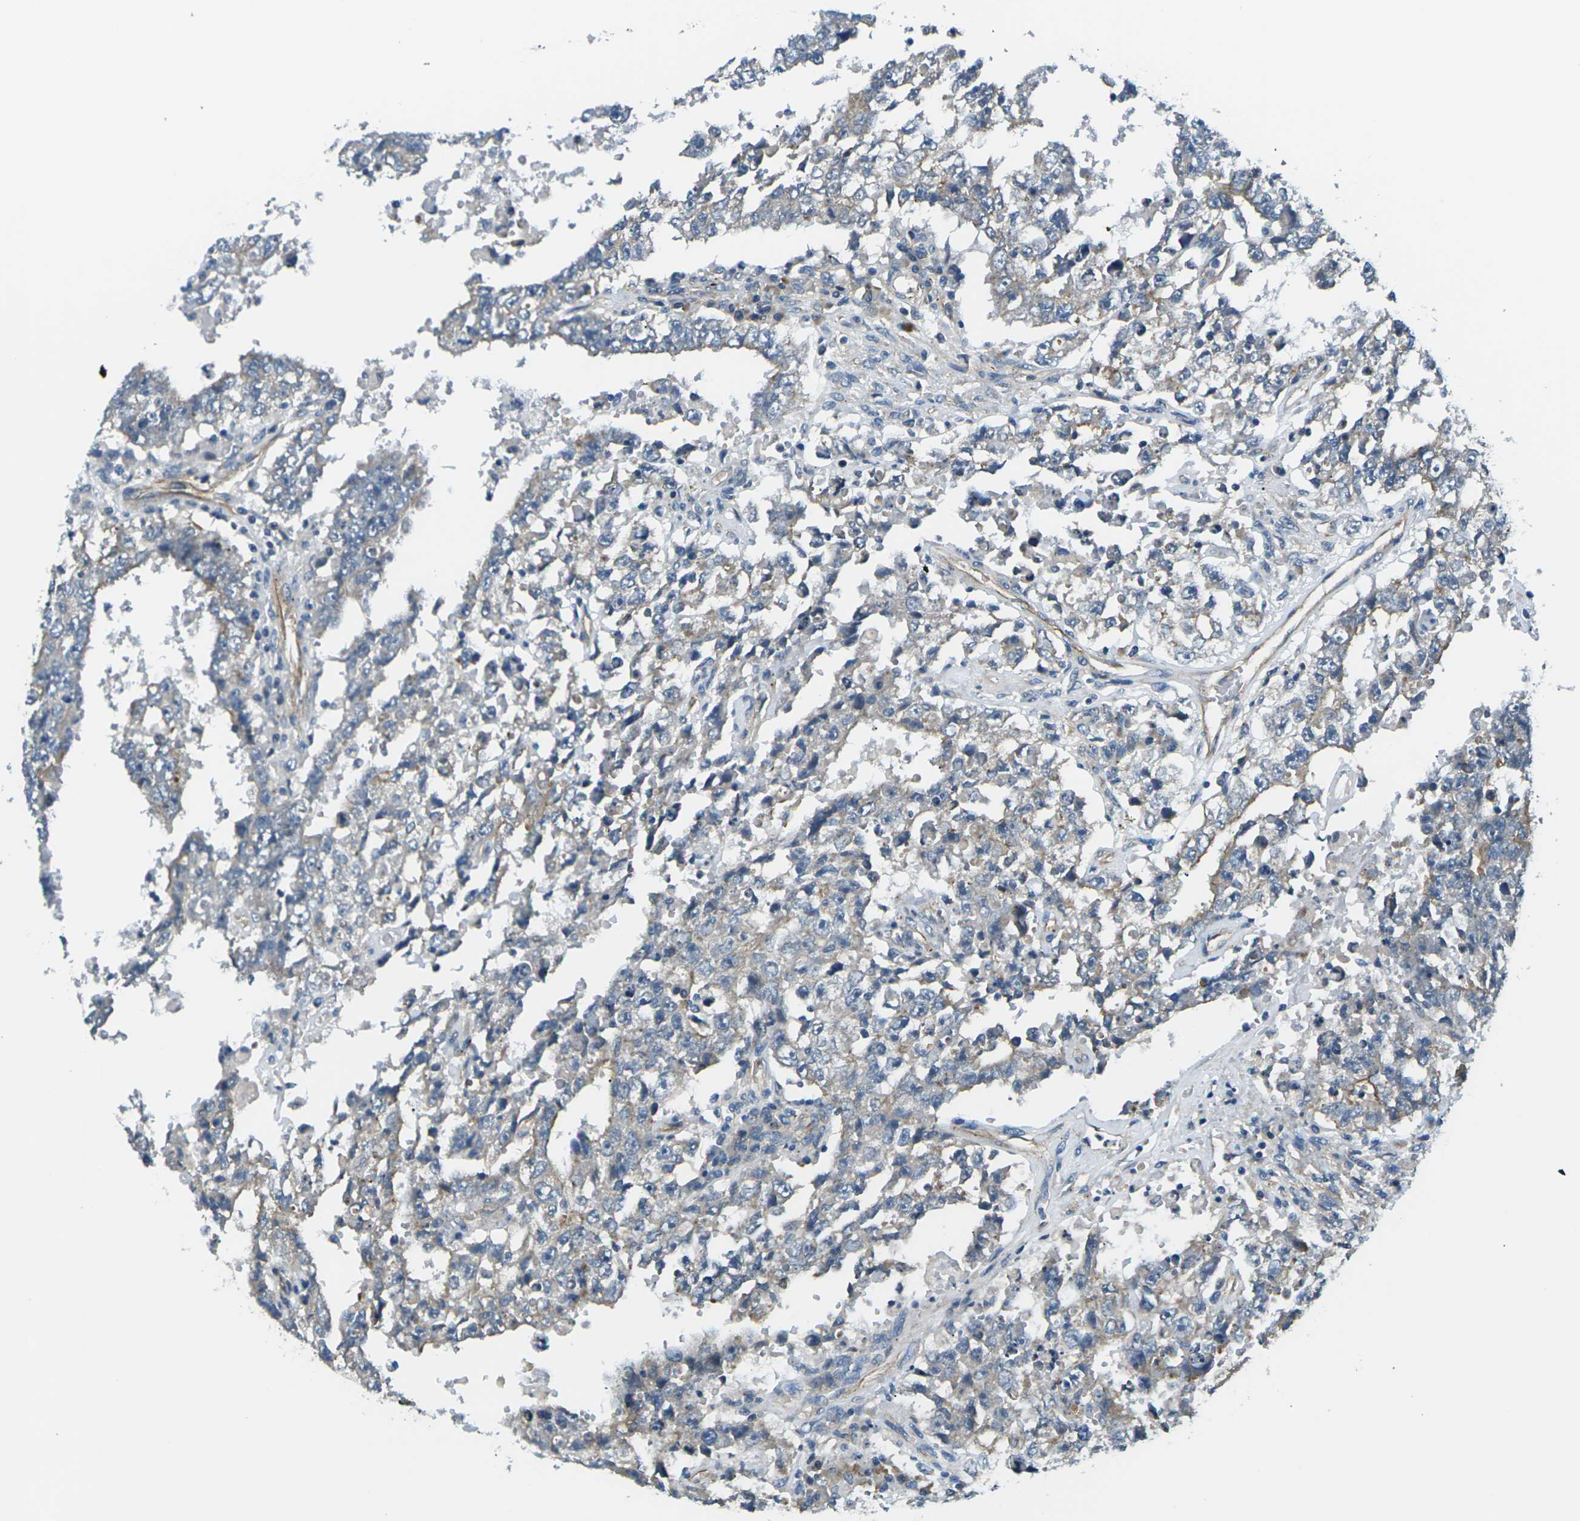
{"staining": {"intensity": "moderate", "quantity": "<25%", "location": "cytoplasmic/membranous"}, "tissue": "testis cancer", "cell_type": "Tumor cells", "image_type": "cancer", "snomed": [{"axis": "morphology", "description": "Carcinoma, Embryonal, NOS"}, {"axis": "topography", "description": "Testis"}], "caption": "Immunohistochemical staining of human testis embryonal carcinoma reveals moderate cytoplasmic/membranous protein expression in about <25% of tumor cells. Using DAB (brown) and hematoxylin (blue) stains, captured at high magnification using brightfield microscopy.", "gene": "SLC13A3", "patient": {"sex": "male", "age": 26}}